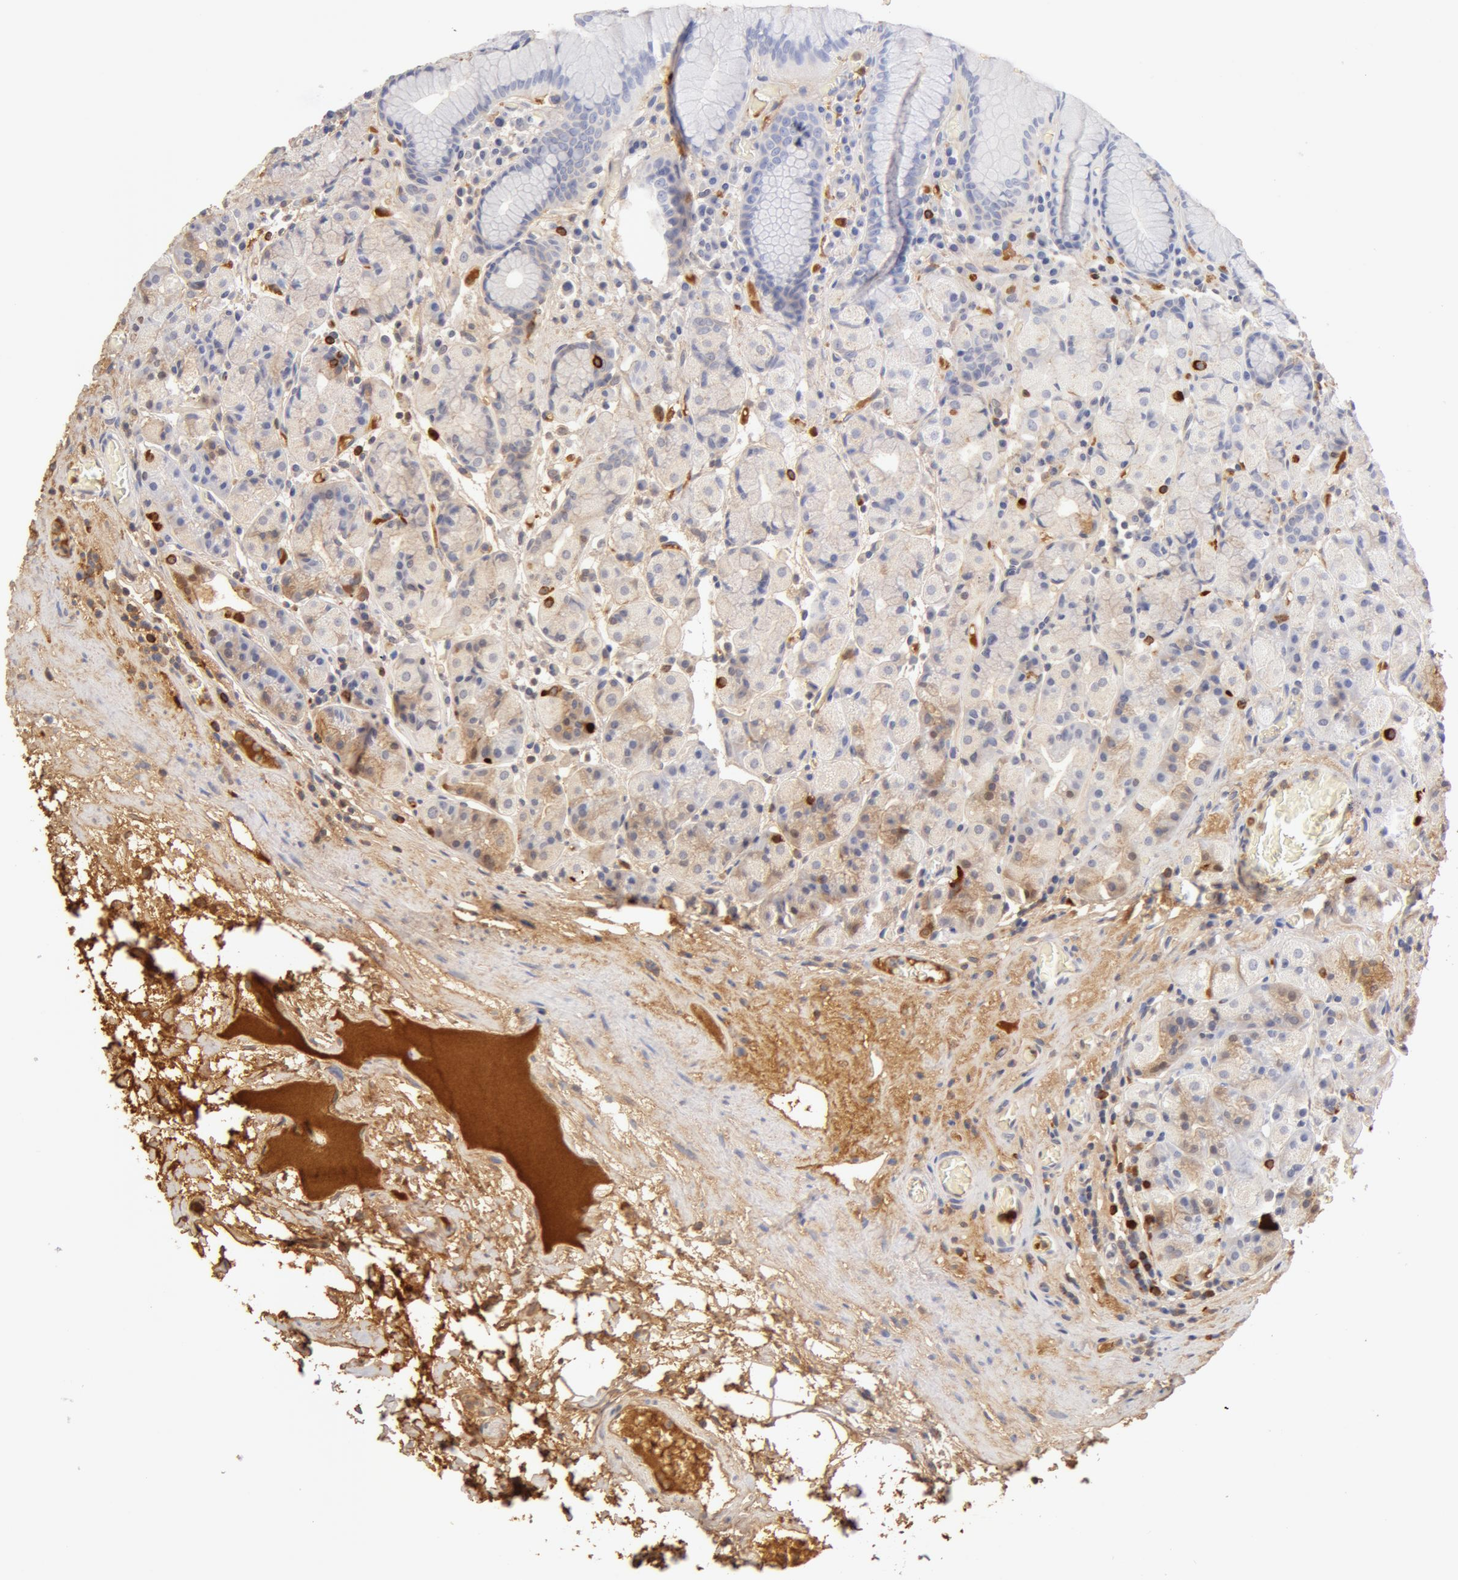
{"staining": {"intensity": "moderate", "quantity": "<25%", "location": "cytoplasmic/membranous"}, "tissue": "stomach", "cell_type": "Glandular cells", "image_type": "normal", "snomed": [{"axis": "morphology", "description": "Normal tissue, NOS"}, {"axis": "topography", "description": "Stomach, lower"}], "caption": "Approximately <25% of glandular cells in benign human stomach exhibit moderate cytoplasmic/membranous protein staining as visualized by brown immunohistochemical staining.", "gene": "GC", "patient": {"sex": "male", "age": 58}}